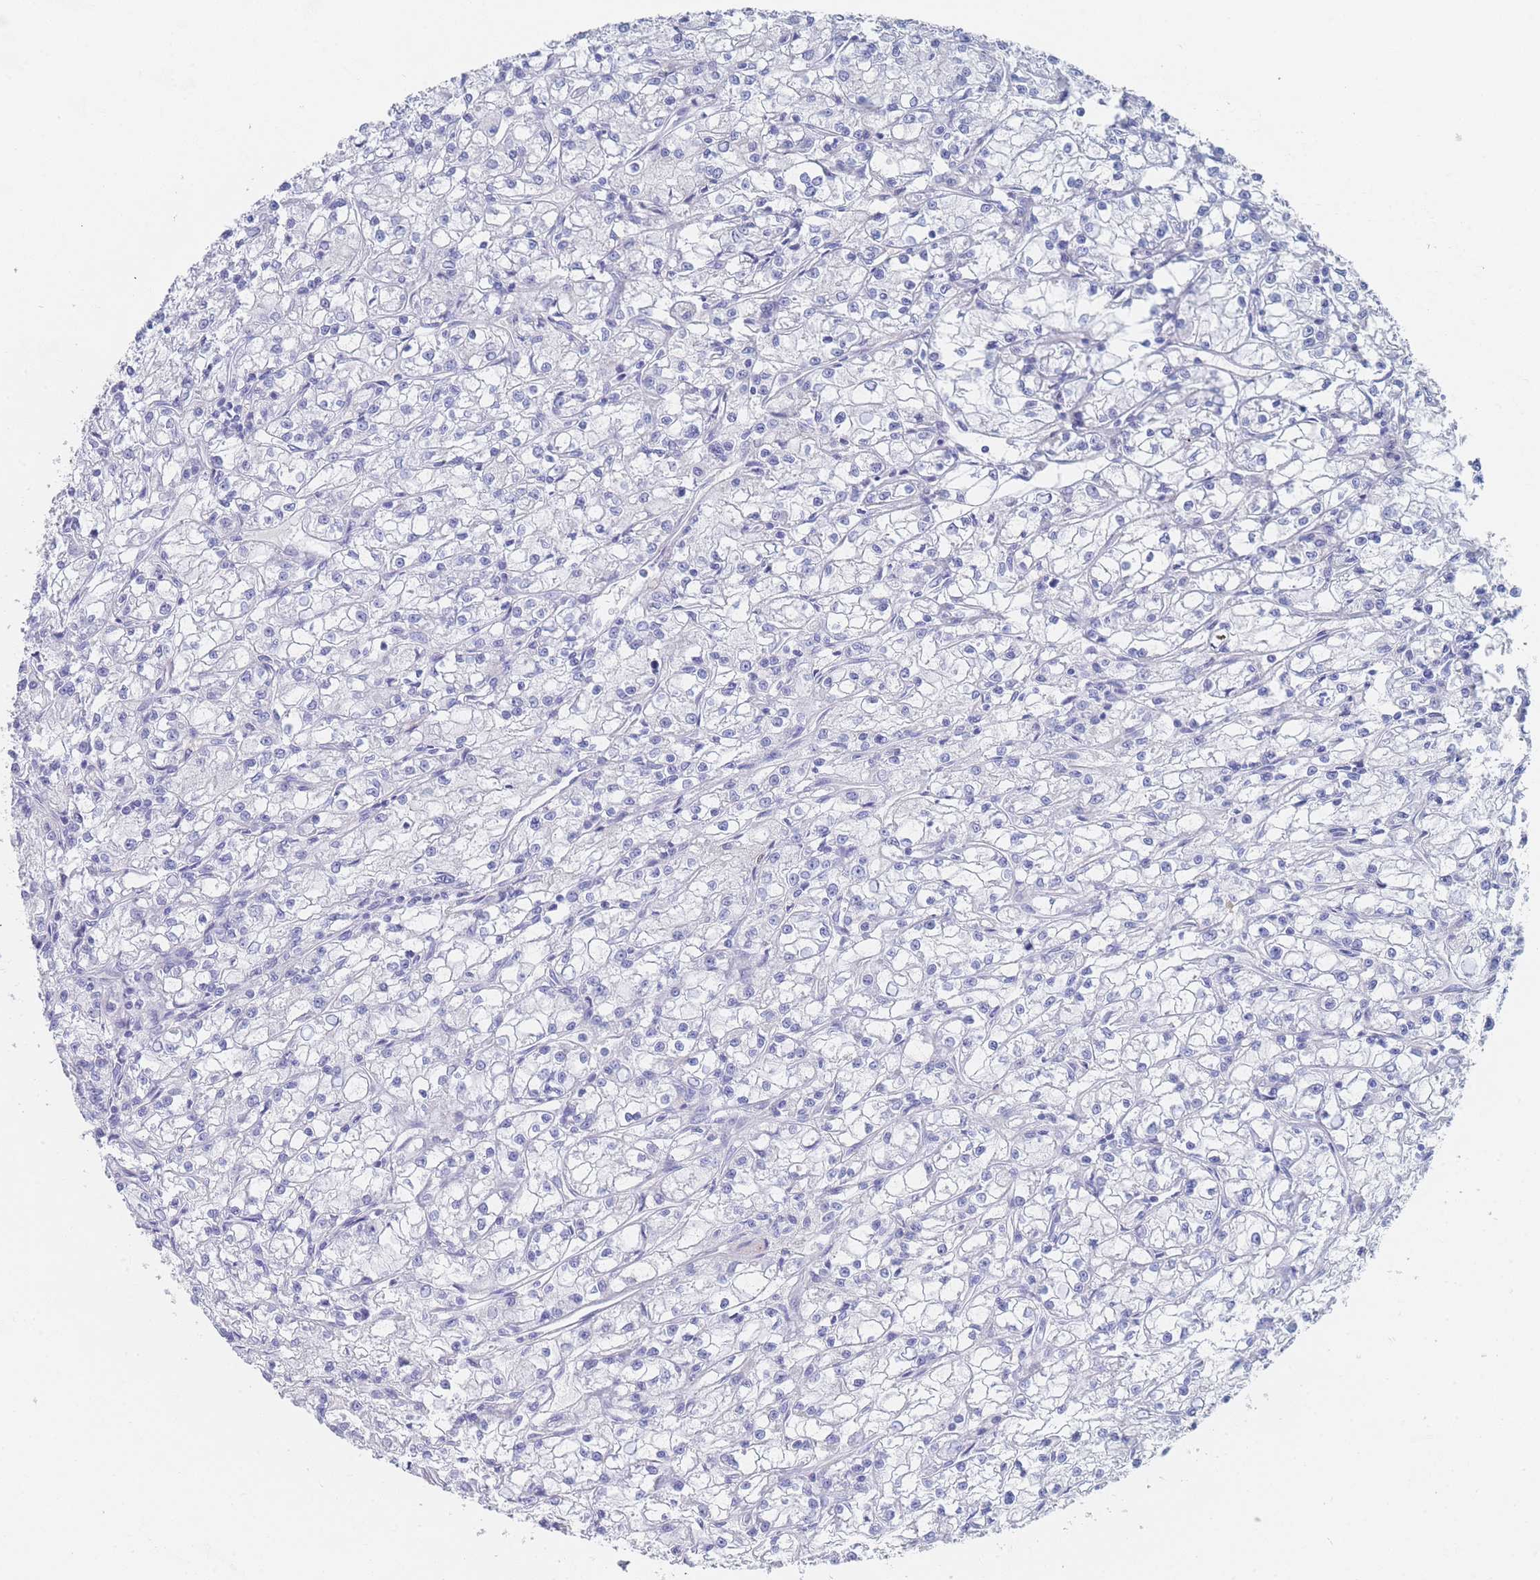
{"staining": {"intensity": "negative", "quantity": "none", "location": "none"}, "tissue": "renal cancer", "cell_type": "Tumor cells", "image_type": "cancer", "snomed": [{"axis": "morphology", "description": "Adenocarcinoma, NOS"}, {"axis": "topography", "description": "Kidney"}], "caption": "Immunohistochemistry of renal cancer shows no expression in tumor cells.", "gene": "SLC25A35", "patient": {"sex": "female", "age": 59}}